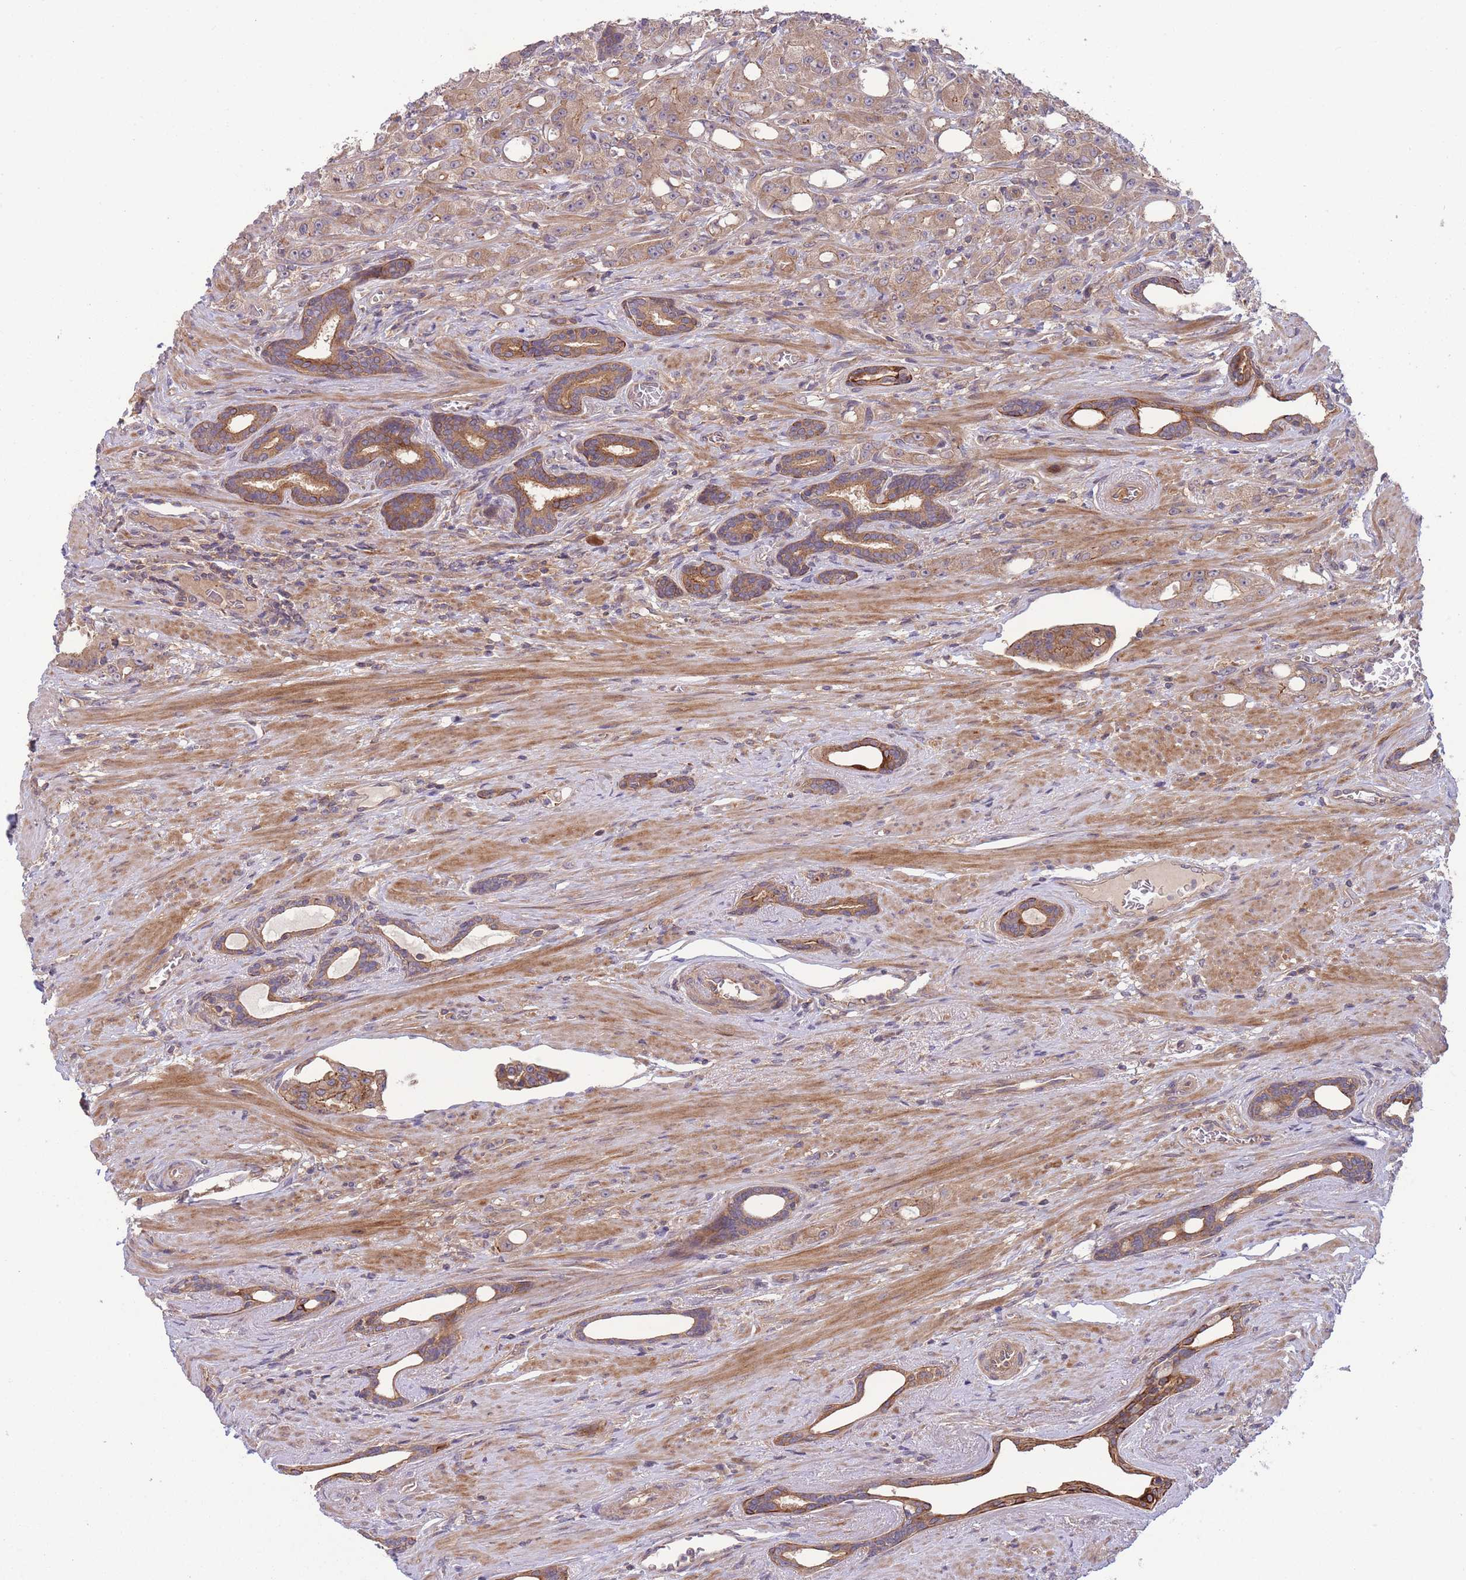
{"staining": {"intensity": "weak", "quantity": ">75%", "location": "cytoplasmic/membranous"}, "tissue": "prostate cancer", "cell_type": "Tumor cells", "image_type": "cancer", "snomed": [{"axis": "morphology", "description": "Adenocarcinoma, High grade"}, {"axis": "topography", "description": "Prostate"}], "caption": "This is a photomicrograph of immunohistochemistry (IHC) staining of prostate cancer, which shows weak expression in the cytoplasmic/membranous of tumor cells.", "gene": "PFDN6", "patient": {"sex": "male", "age": 69}}